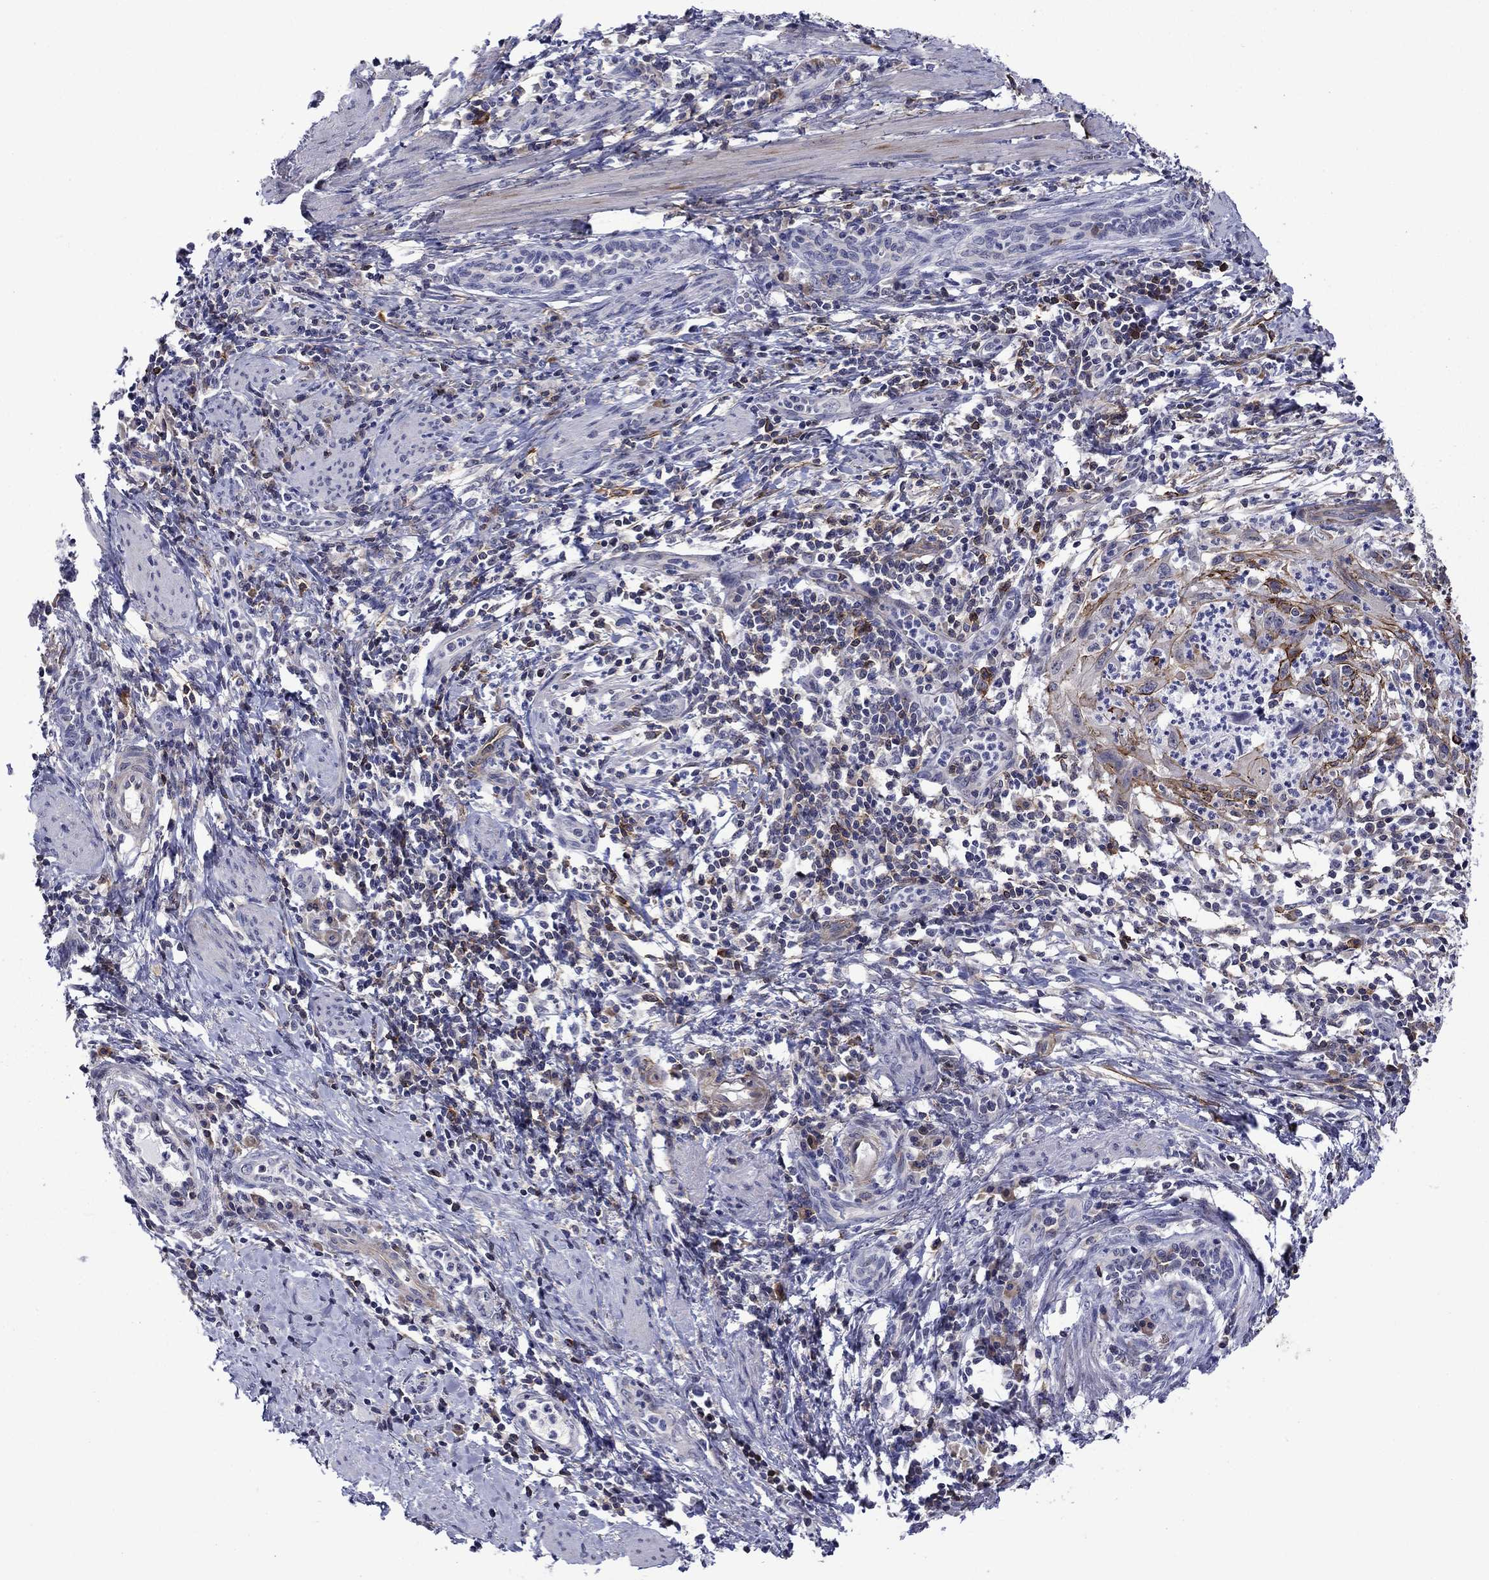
{"staining": {"intensity": "strong", "quantity": "25%-75%", "location": "cytoplasmic/membranous"}, "tissue": "cervical cancer", "cell_type": "Tumor cells", "image_type": "cancer", "snomed": [{"axis": "morphology", "description": "Squamous cell carcinoma, NOS"}, {"axis": "topography", "description": "Cervix"}], "caption": "A high amount of strong cytoplasmic/membranous expression is seen in approximately 25%-75% of tumor cells in cervical squamous cell carcinoma tissue. (DAB = brown stain, brightfield microscopy at high magnification).", "gene": "LMO7", "patient": {"sex": "female", "age": 26}}